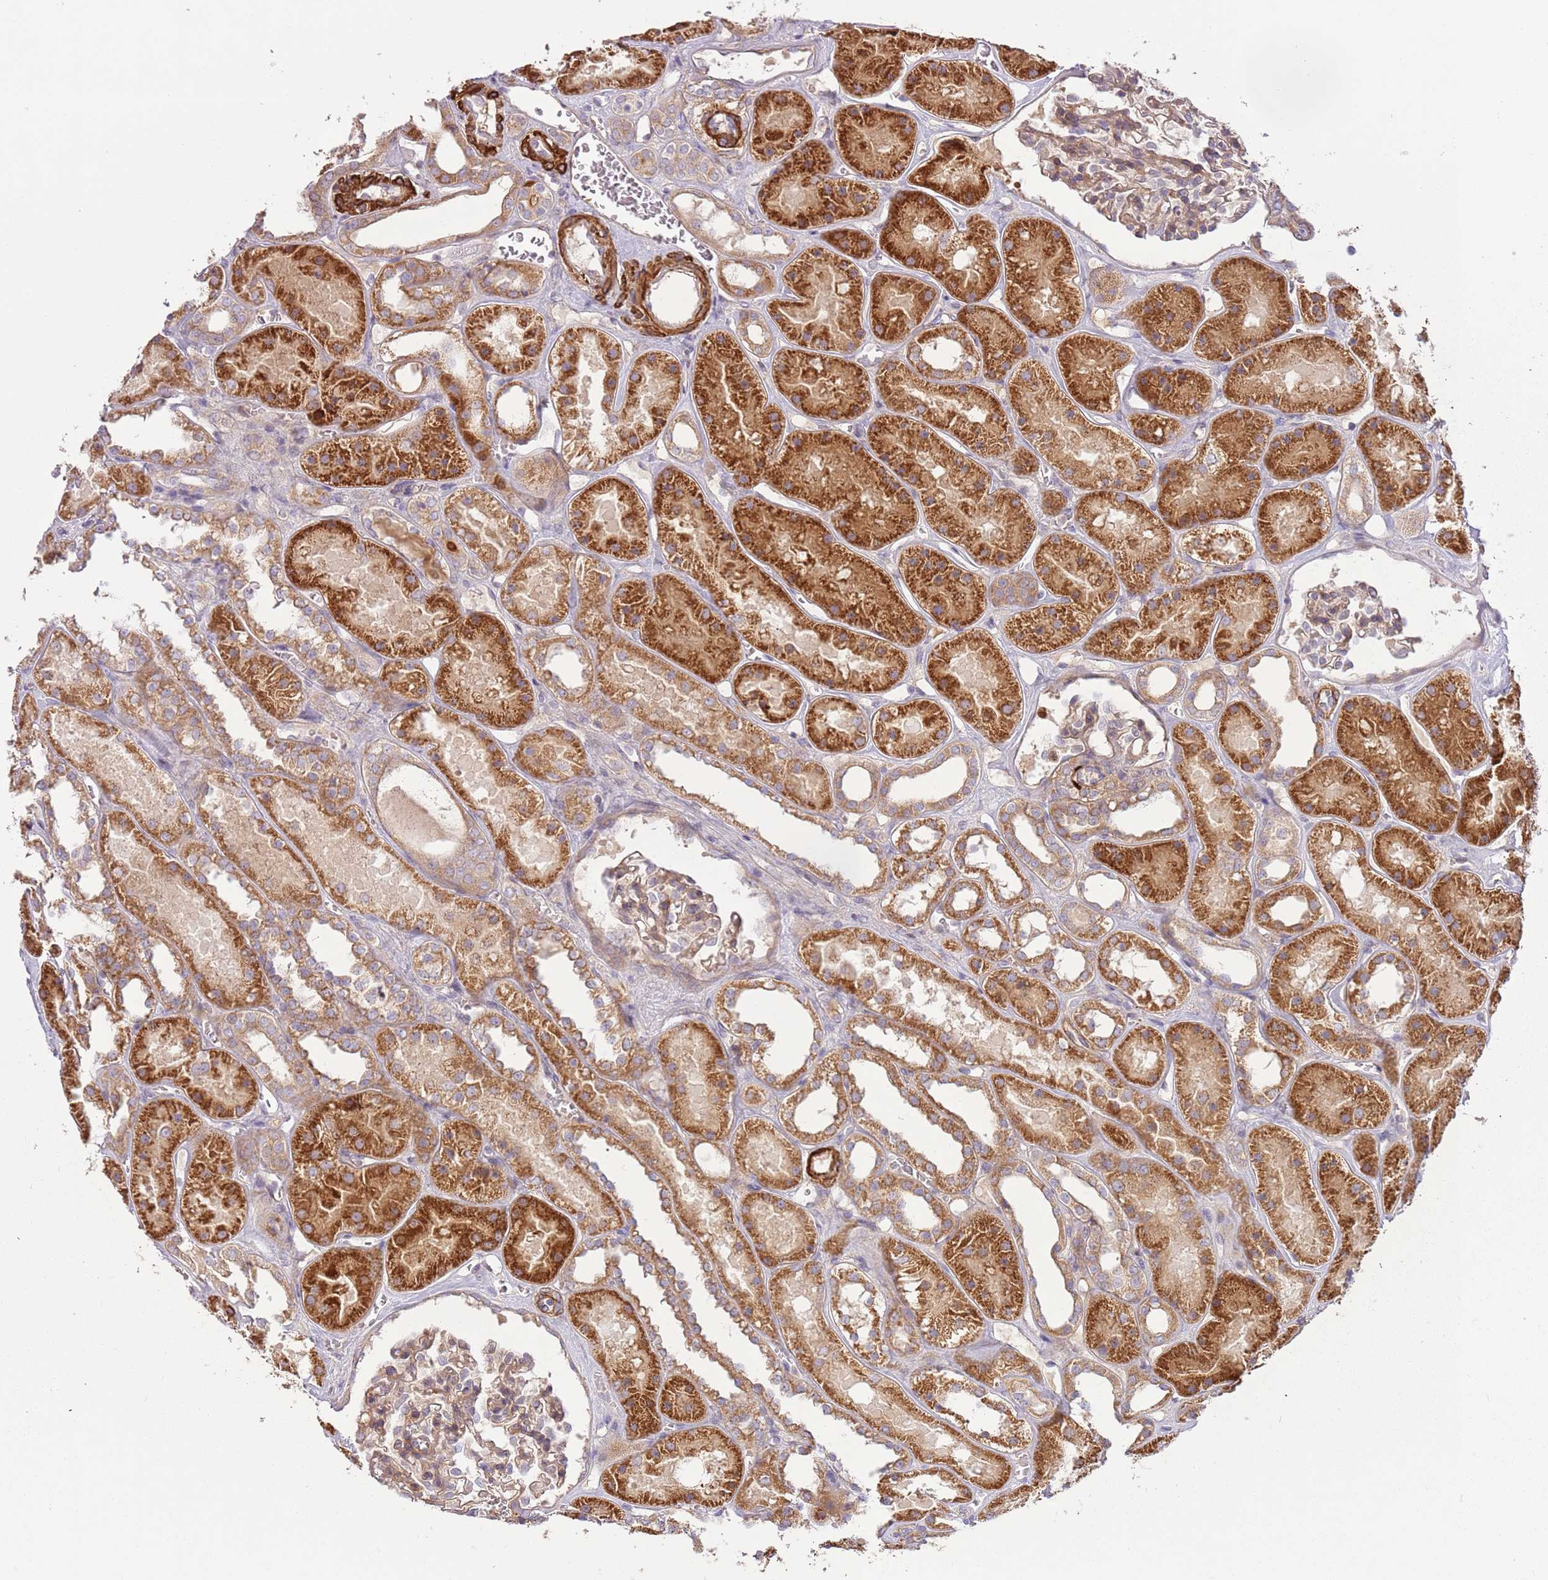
{"staining": {"intensity": "weak", "quantity": ">75%", "location": "cytoplasmic/membranous"}, "tissue": "kidney", "cell_type": "Cells in glomeruli", "image_type": "normal", "snomed": [{"axis": "morphology", "description": "Normal tissue, NOS"}, {"axis": "topography", "description": "Kidney"}], "caption": "Immunohistochemical staining of benign human kidney demonstrates low levels of weak cytoplasmic/membranous expression in about >75% of cells in glomeruli. (DAB = brown stain, brightfield microscopy at high magnification).", "gene": "RNF128", "patient": {"sex": "female", "age": 41}}